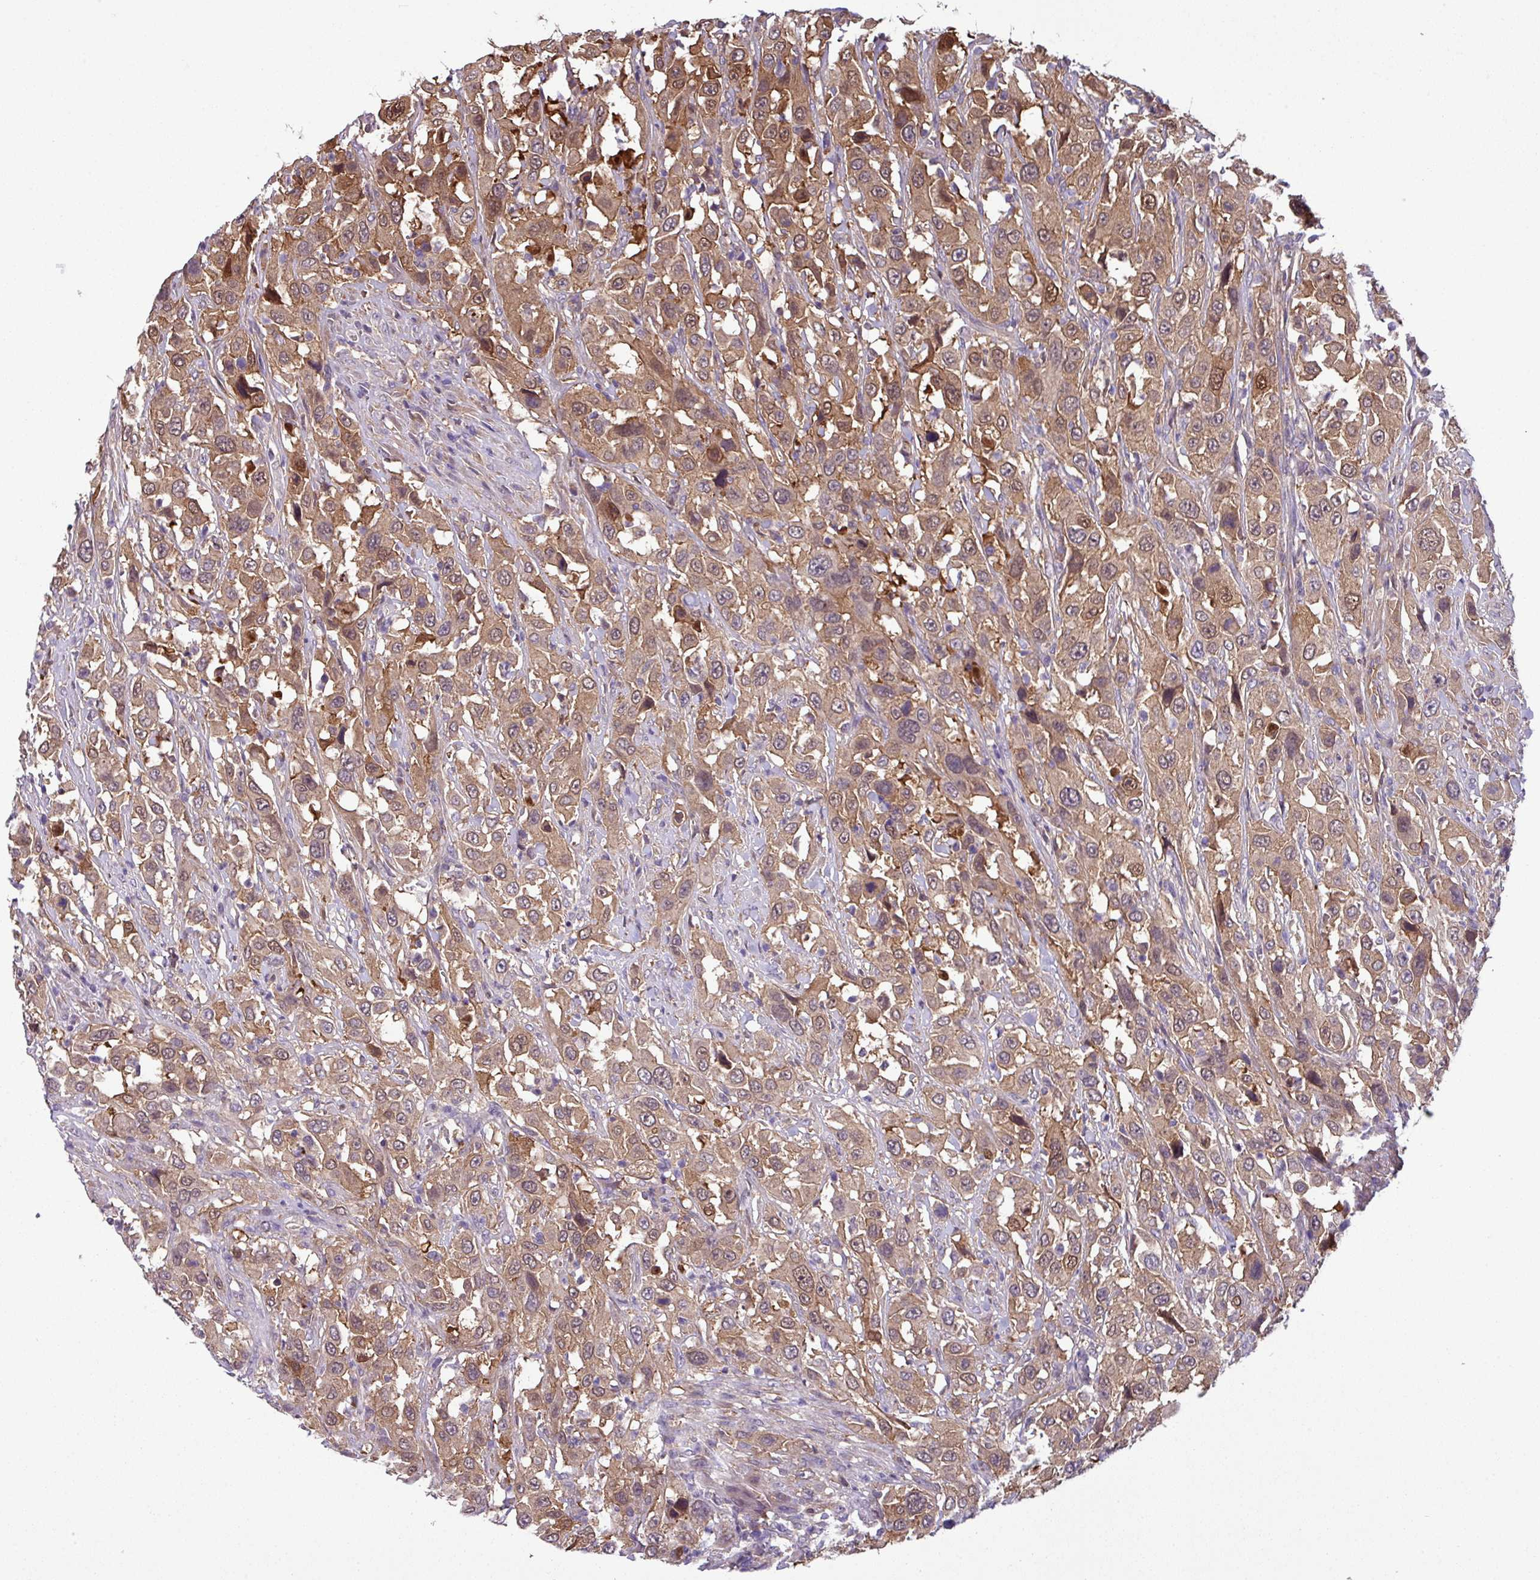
{"staining": {"intensity": "moderate", "quantity": ">75%", "location": "cytoplasmic/membranous,nuclear"}, "tissue": "urothelial cancer", "cell_type": "Tumor cells", "image_type": "cancer", "snomed": [{"axis": "morphology", "description": "Urothelial carcinoma, High grade"}, {"axis": "topography", "description": "Urinary bladder"}], "caption": "A micrograph showing moderate cytoplasmic/membranous and nuclear staining in about >75% of tumor cells in urothelial cancer, as visualized by brown immunohistochemical staining.", "gene": "SLC23A2", "patient": {"sex": "male", "age": 61}}